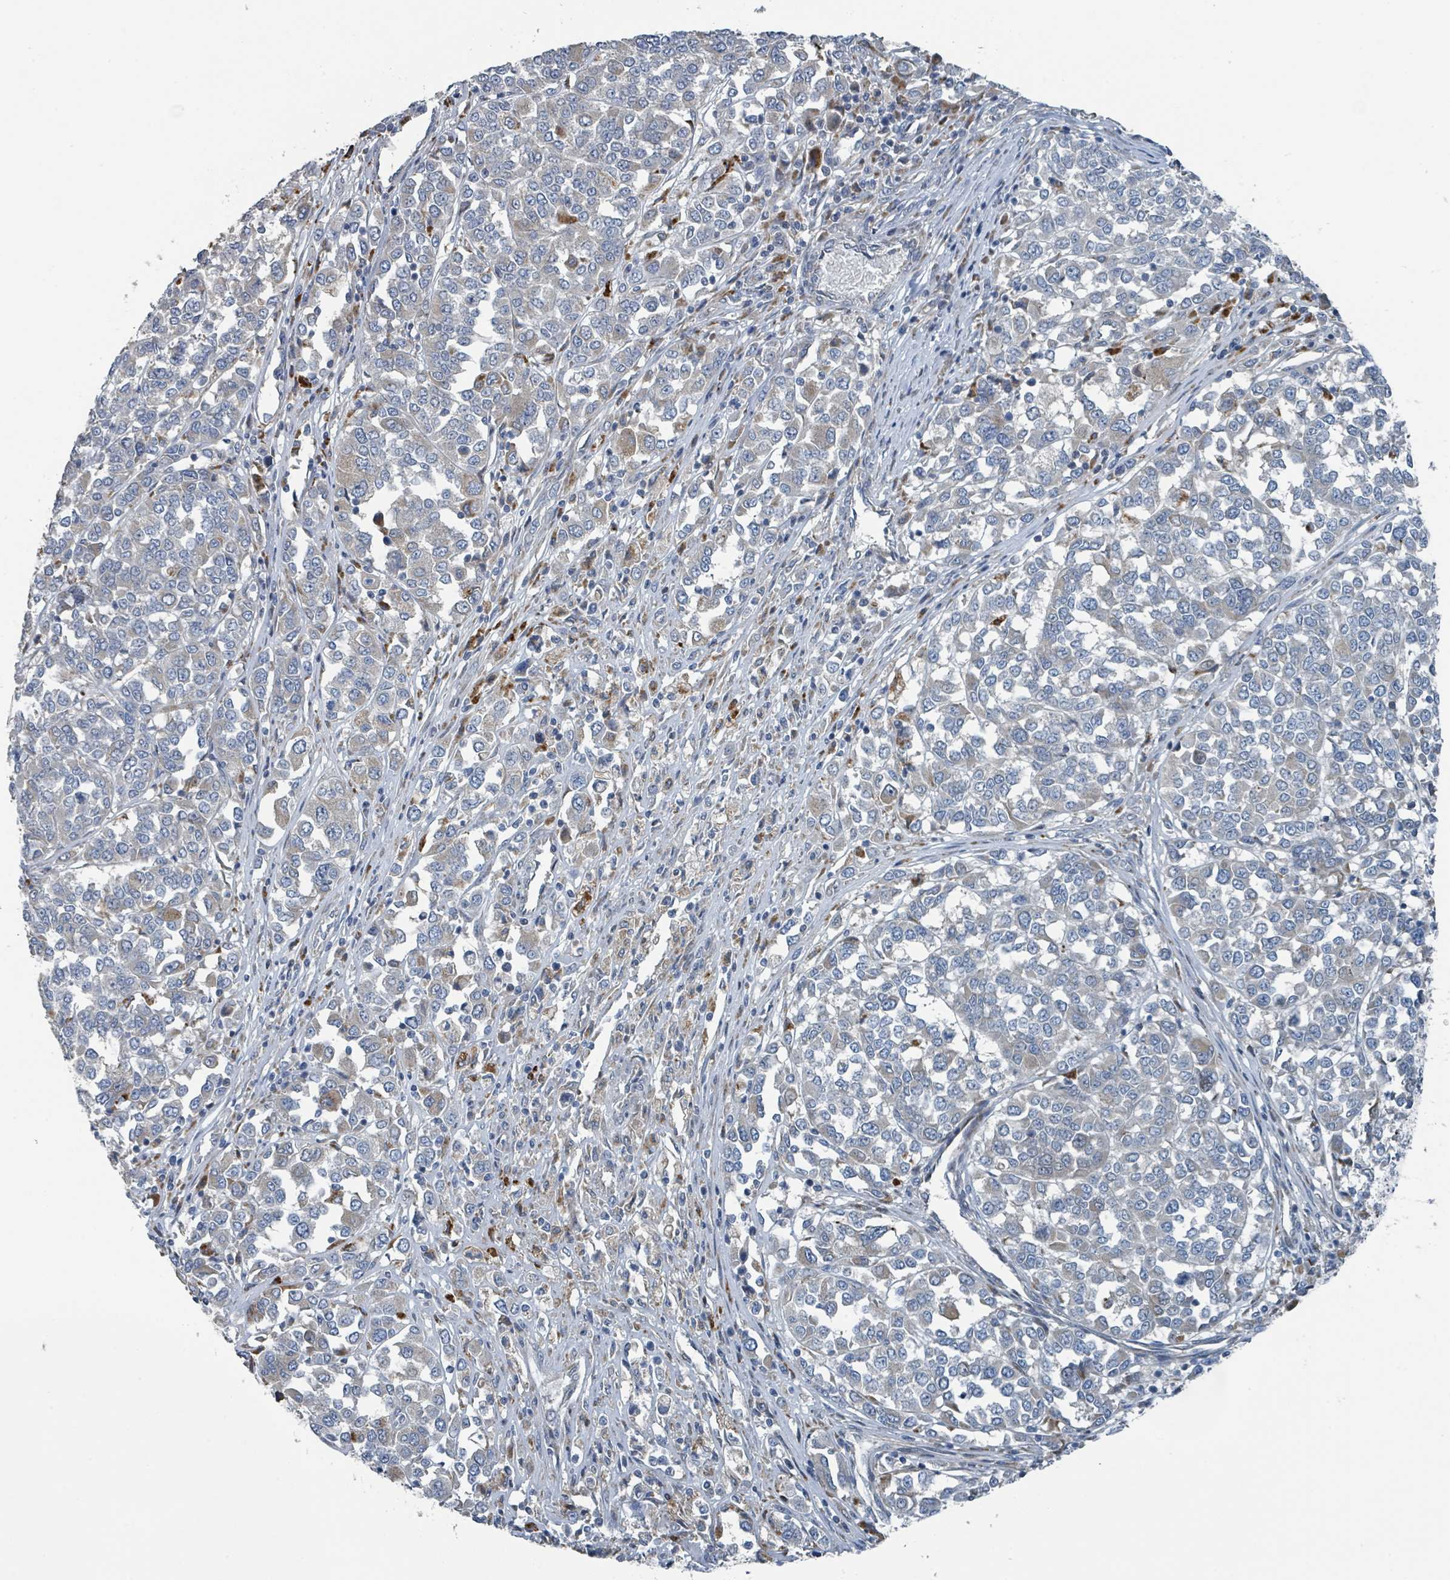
{"staining": {"intensity": "negative", "quantity": "none", "location": "none"}, "tissue": "melanoma", "cell_type": "Tumor cells", "image_type": "cancer", "snomed": [{"axis": "morphology", "description": "Malignant melanoma, Metastatic site"}, {"axis": "topography", "description": "Lymph node"}], "caption": "Malignant melanoma (metastatic site) was stained to show a protein in brown. There is no significant positivity in tumor cells. (DAB (3,3'-diaminobenzidine) immunohistochemistry with hematoxylin counter stain).", "gene": "DIPK2A", "patient": {"sex": "male", "age": 44}}